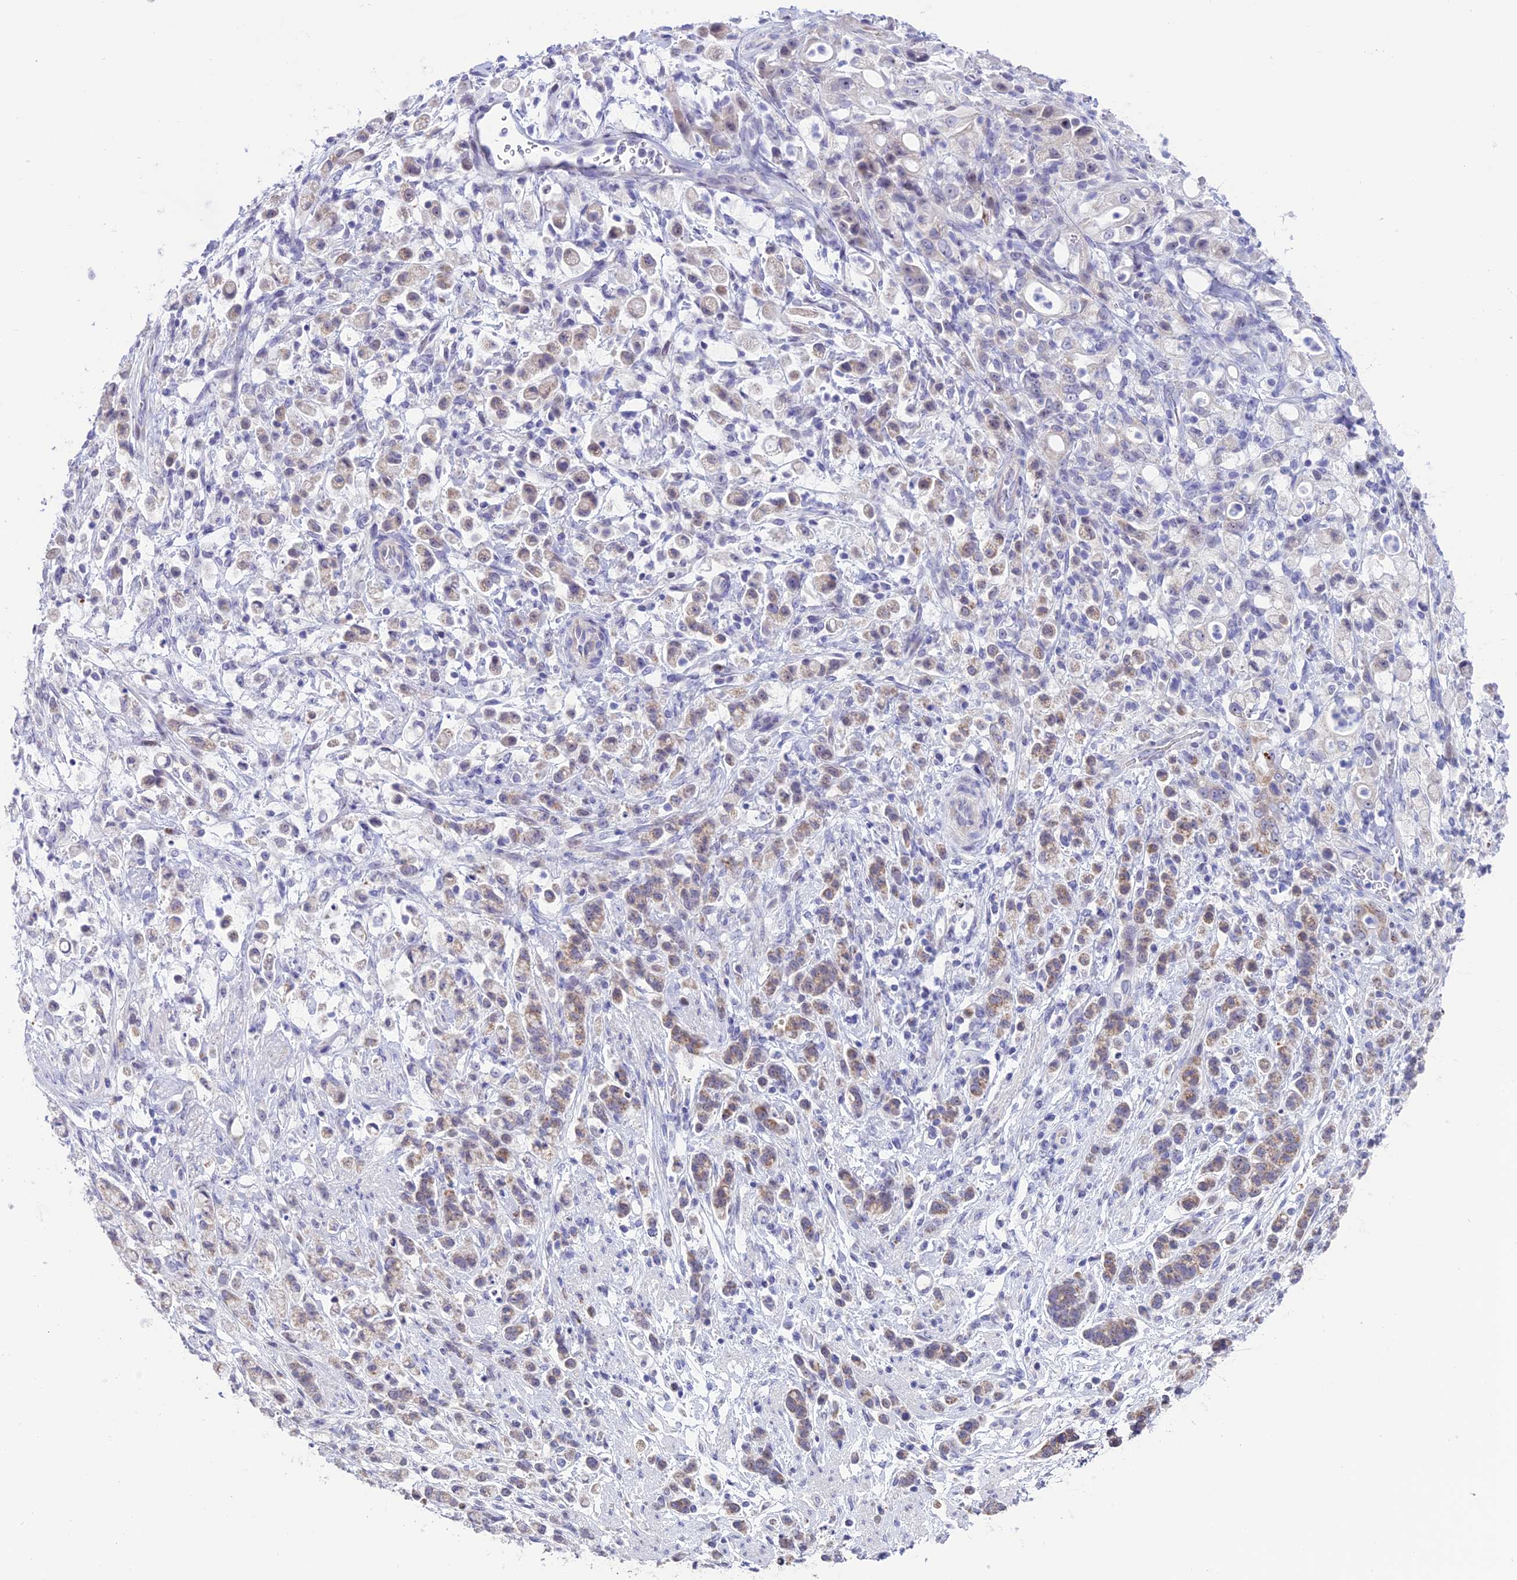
{"staining": {"intensity": "weak", "quantity": "25%-75%", "location": "cytoplasmic/membranous"}, "tissue": "stomach cancer", "cell_type": "Tumor cells", "image_type": "cancer", "snomed": [{"axis": "morphology", "description": "Adenocarcinoma, NOS"}, {"axis": "topography", "description": "Stomach"}], "caption": "The histopathology image reveals a brown stain indicating the presence of a protein in the cytoplasmic/membranous of tumor cells in stomach cancer (adenocarcinoma).", "gene": "SLC10A1", "patient": {"sex": "female", "age": 60}}